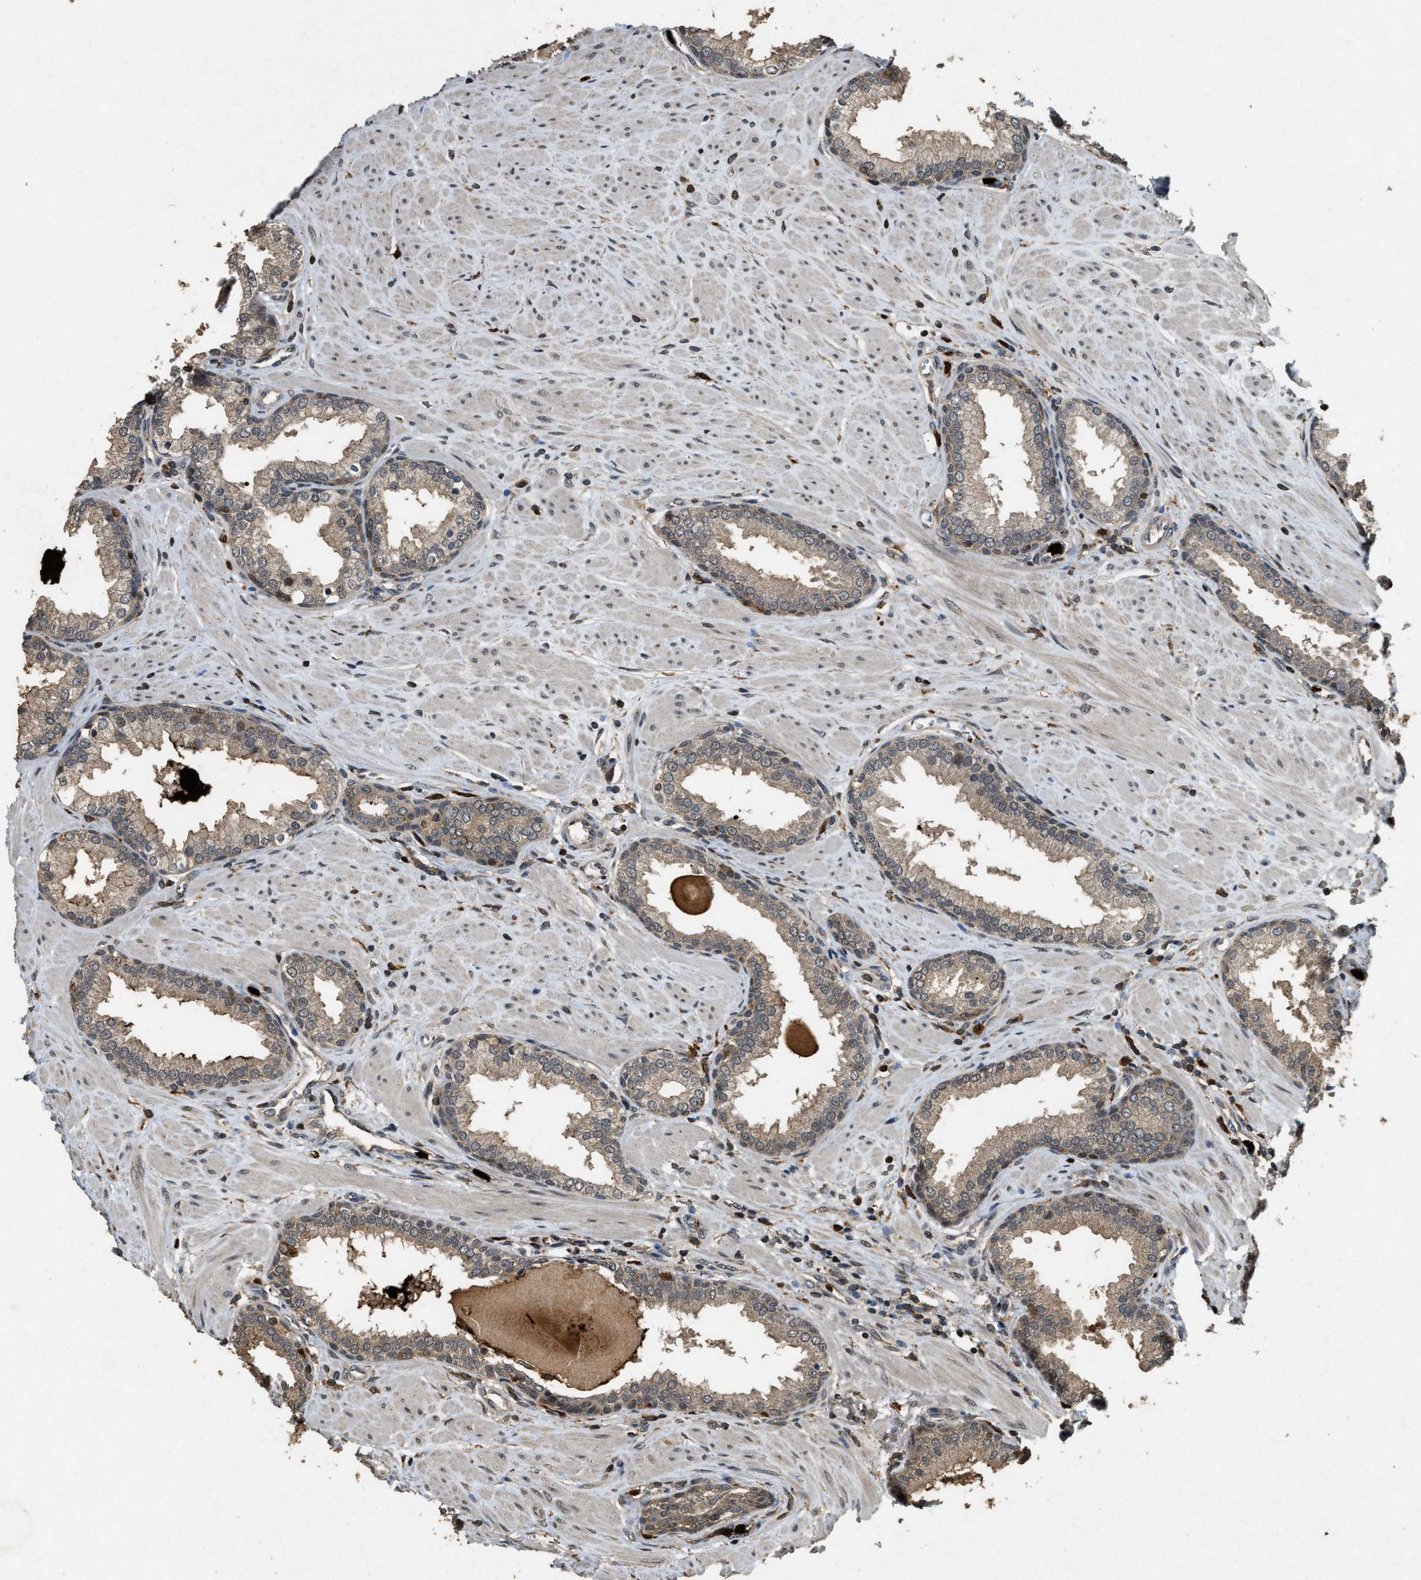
{"staining": {"intensity": "weak", "quantity": "25%-75%", "location": "cytoplasmic/membranous"}, "tissue": "prostate", "cell_type": "Glandular cells", "image_type": "normal", "snomed": [{"axis": "morphology", "description": "Normal tissue, NOS"}, {"axis": "topography", "description": "Prostate"}], "caption": "A low amount of weak cytoplasmic/membranous staining is seen in approximately 25%-75% of glandular cells in benign prostate.", "gene": "RNF141", "patient": {"sex": "male", "age": 51}}